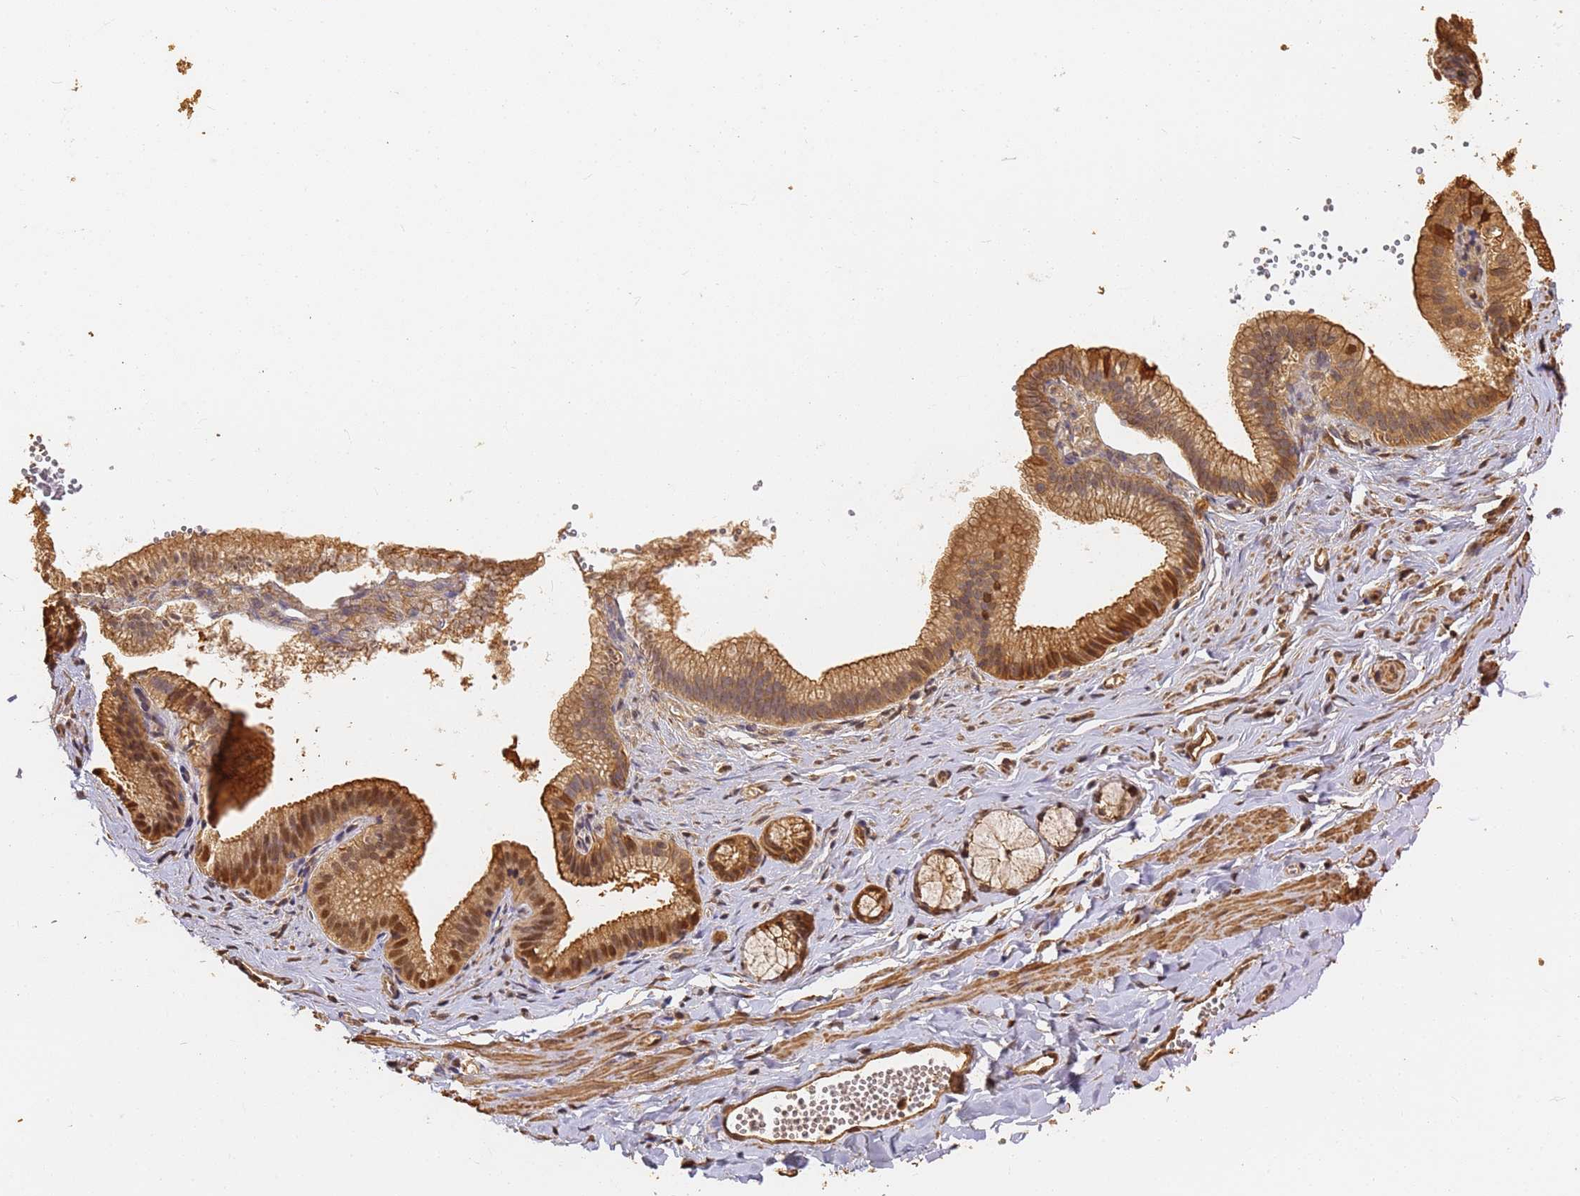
{"staining": {"intensity": "strong", "quantity": ">75%", "location": "cytoplasmic/membranous,nuclear"}, "tissue": "adipose tissue", "cell_type": "Adipocytes", "image_type": "normal", "snomed": [{"axis": "morphology", "description": "Normal tissue, NOS"}, {"axis": "topography", "description": "Gallbladder"}, {"axis": "topography", "description": "Peripheral nerve tissue"}], "caption": "Immunohistochemistry (DAB) staining of unremarkable human adipose tissue displays strong cytoplasmic/membranous,nuclear protein expression in approximately >75% of adipocytes. (DAB IHC, brown staining for protein, blue staining for nuclei).", "gene": "JAK2", "patient": {"sex": "male", "age": 38}}